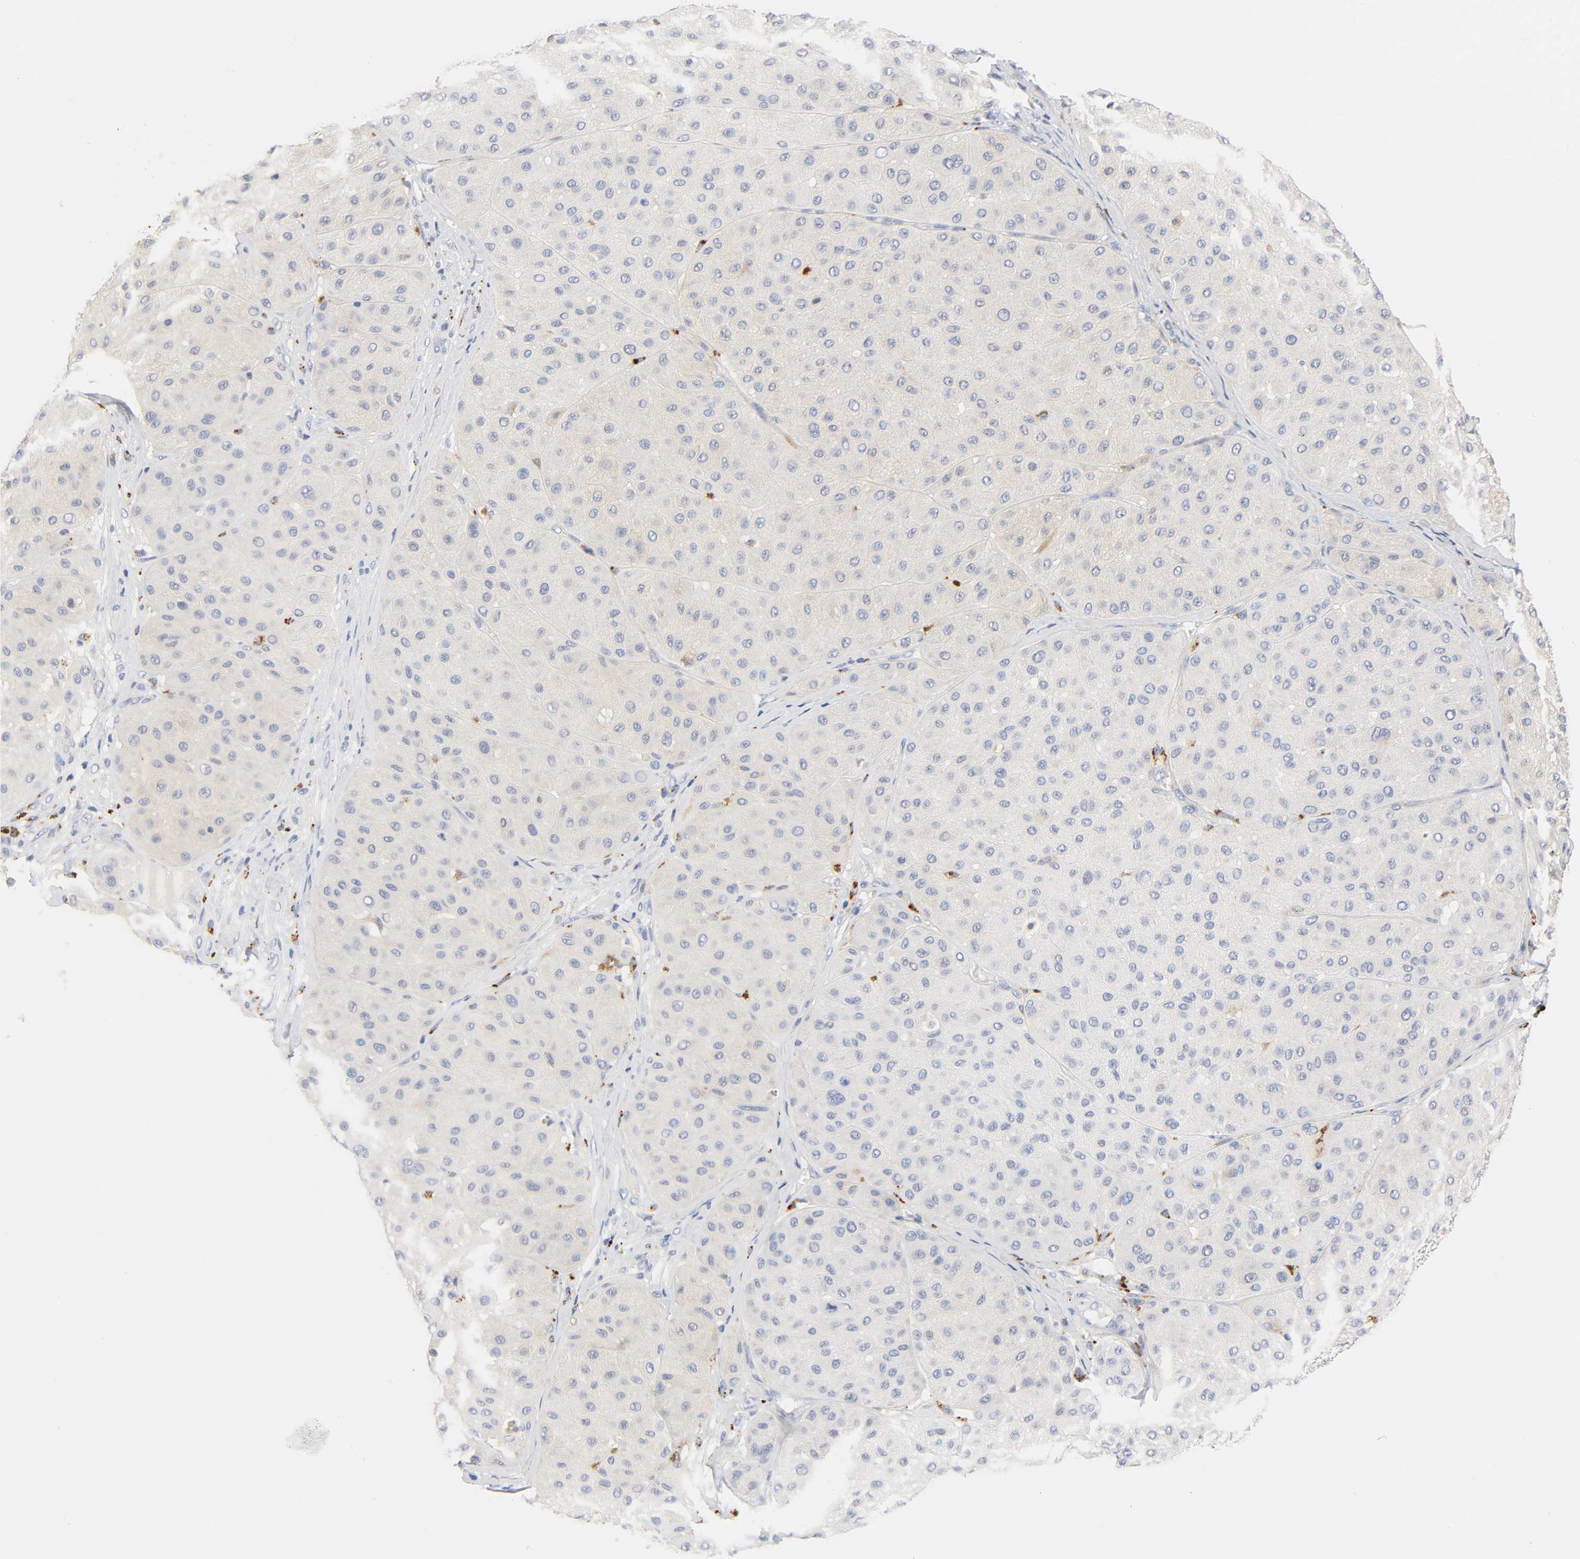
{"staining": {"intensity": "negative", "quantity": "none", "location": "none"}, "tissue": "melanoma", "cell_type": "Tumor cells", "image_type": "cancer", "snomed": [{"axis": "morphology", "description": "Normal tissue, NOS"}, {"axis": "morphology", "description": "Malignant melanoma, Metastatic site"}, {"axis": "topography", "description": "Skin"}], "caption": "DAB immunohistochemical staining of human malignant melanoma (metastatic site) shows no significant expression in tumor cells.", "gene": "PLP1", "patient": {"sex": "male", "age": 41}}